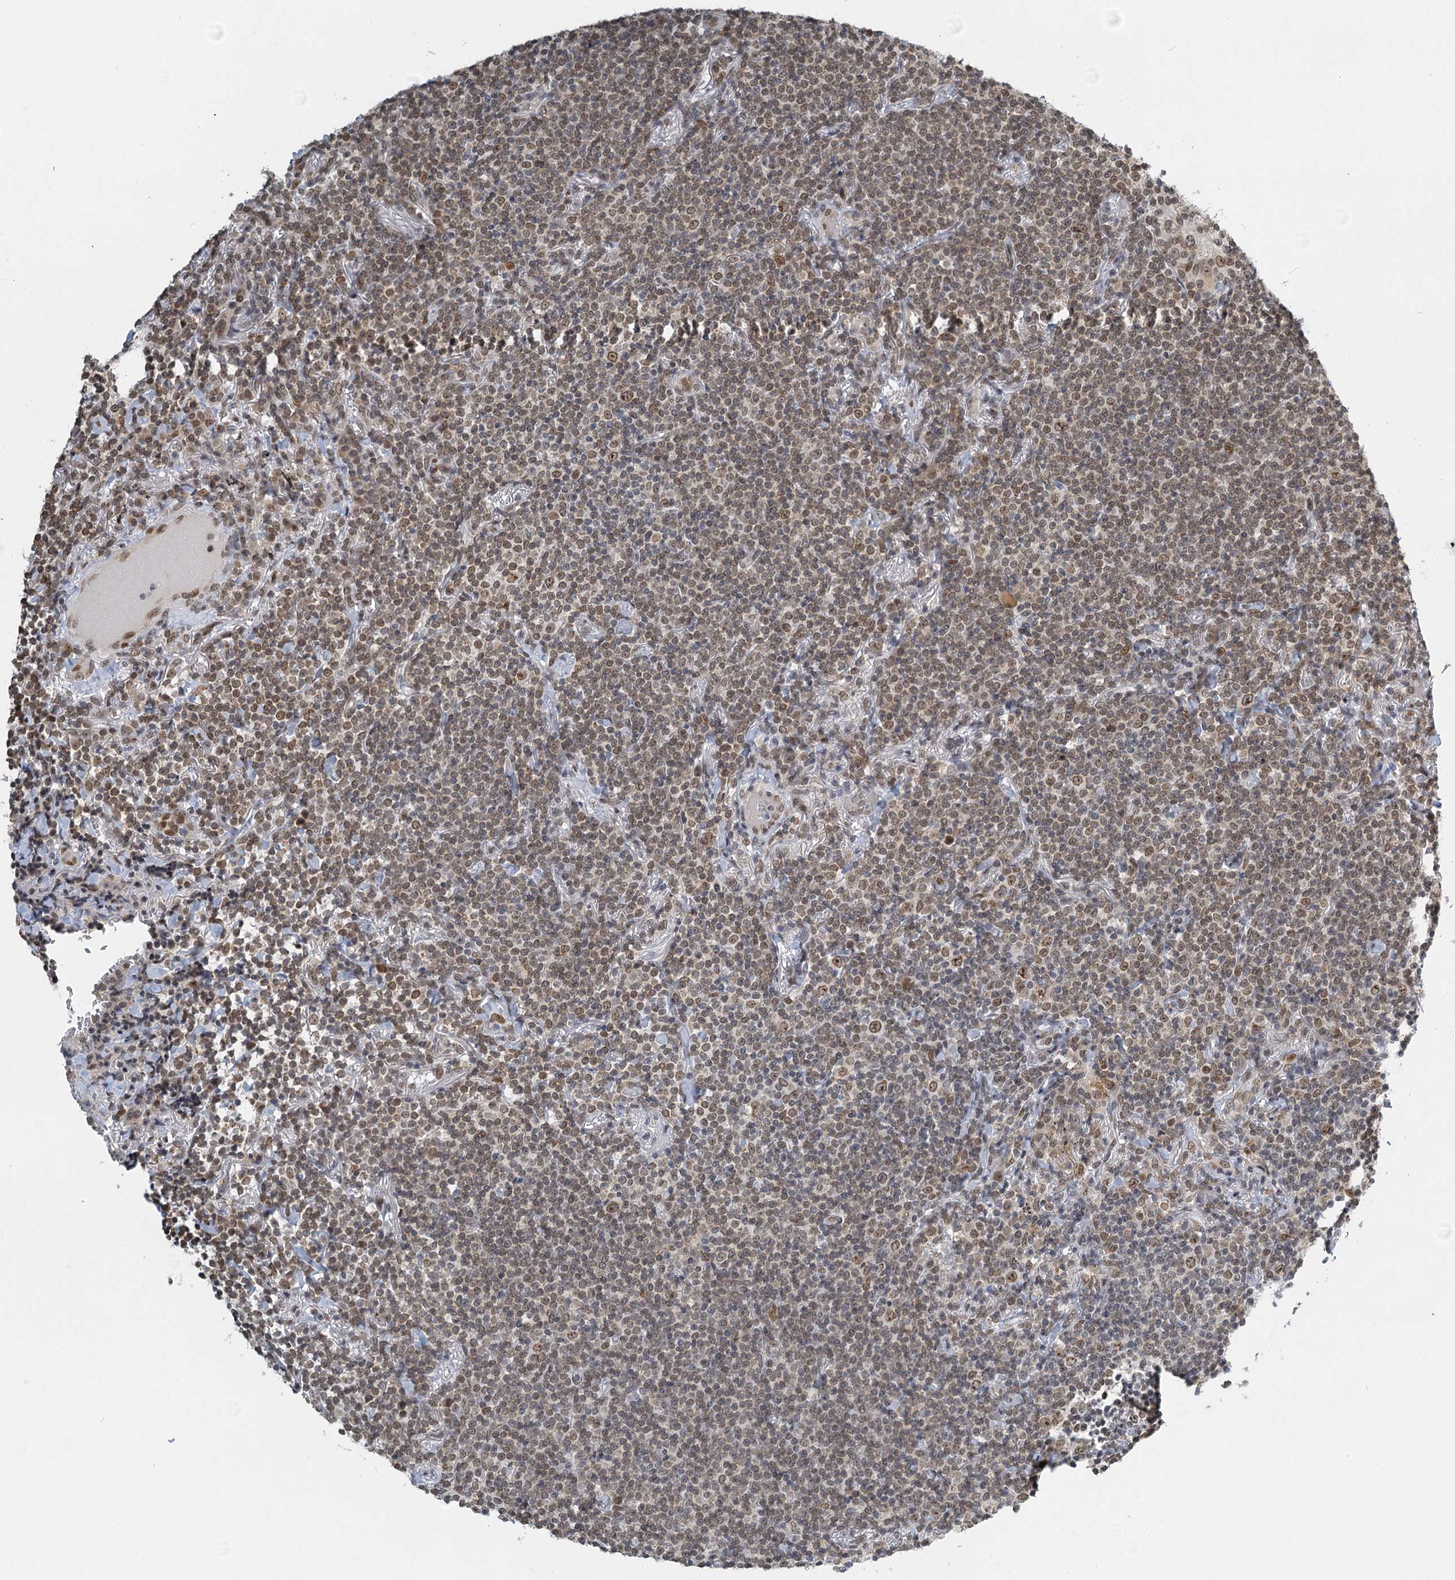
{"staining": {"intensity": "weak", "quantity": ">75%", "location": "nuclear"}, "tissue": "lymphoma", "cell_type": "Tumor cells", "image_type": "cancer", "snomed": [{"axis": "morphology", "description": "Malignant lymphoma, non-Hodgkin's type, Low grade"}, {"axis": "topography", "description": "Lung"}], "caption": "Lymphoma stained for a protein (brown) shows weak nuclear positive expression in about >75% of tumor cells.", "gene": "TREX1", "patient": {"sex": "female", "age": 71}}